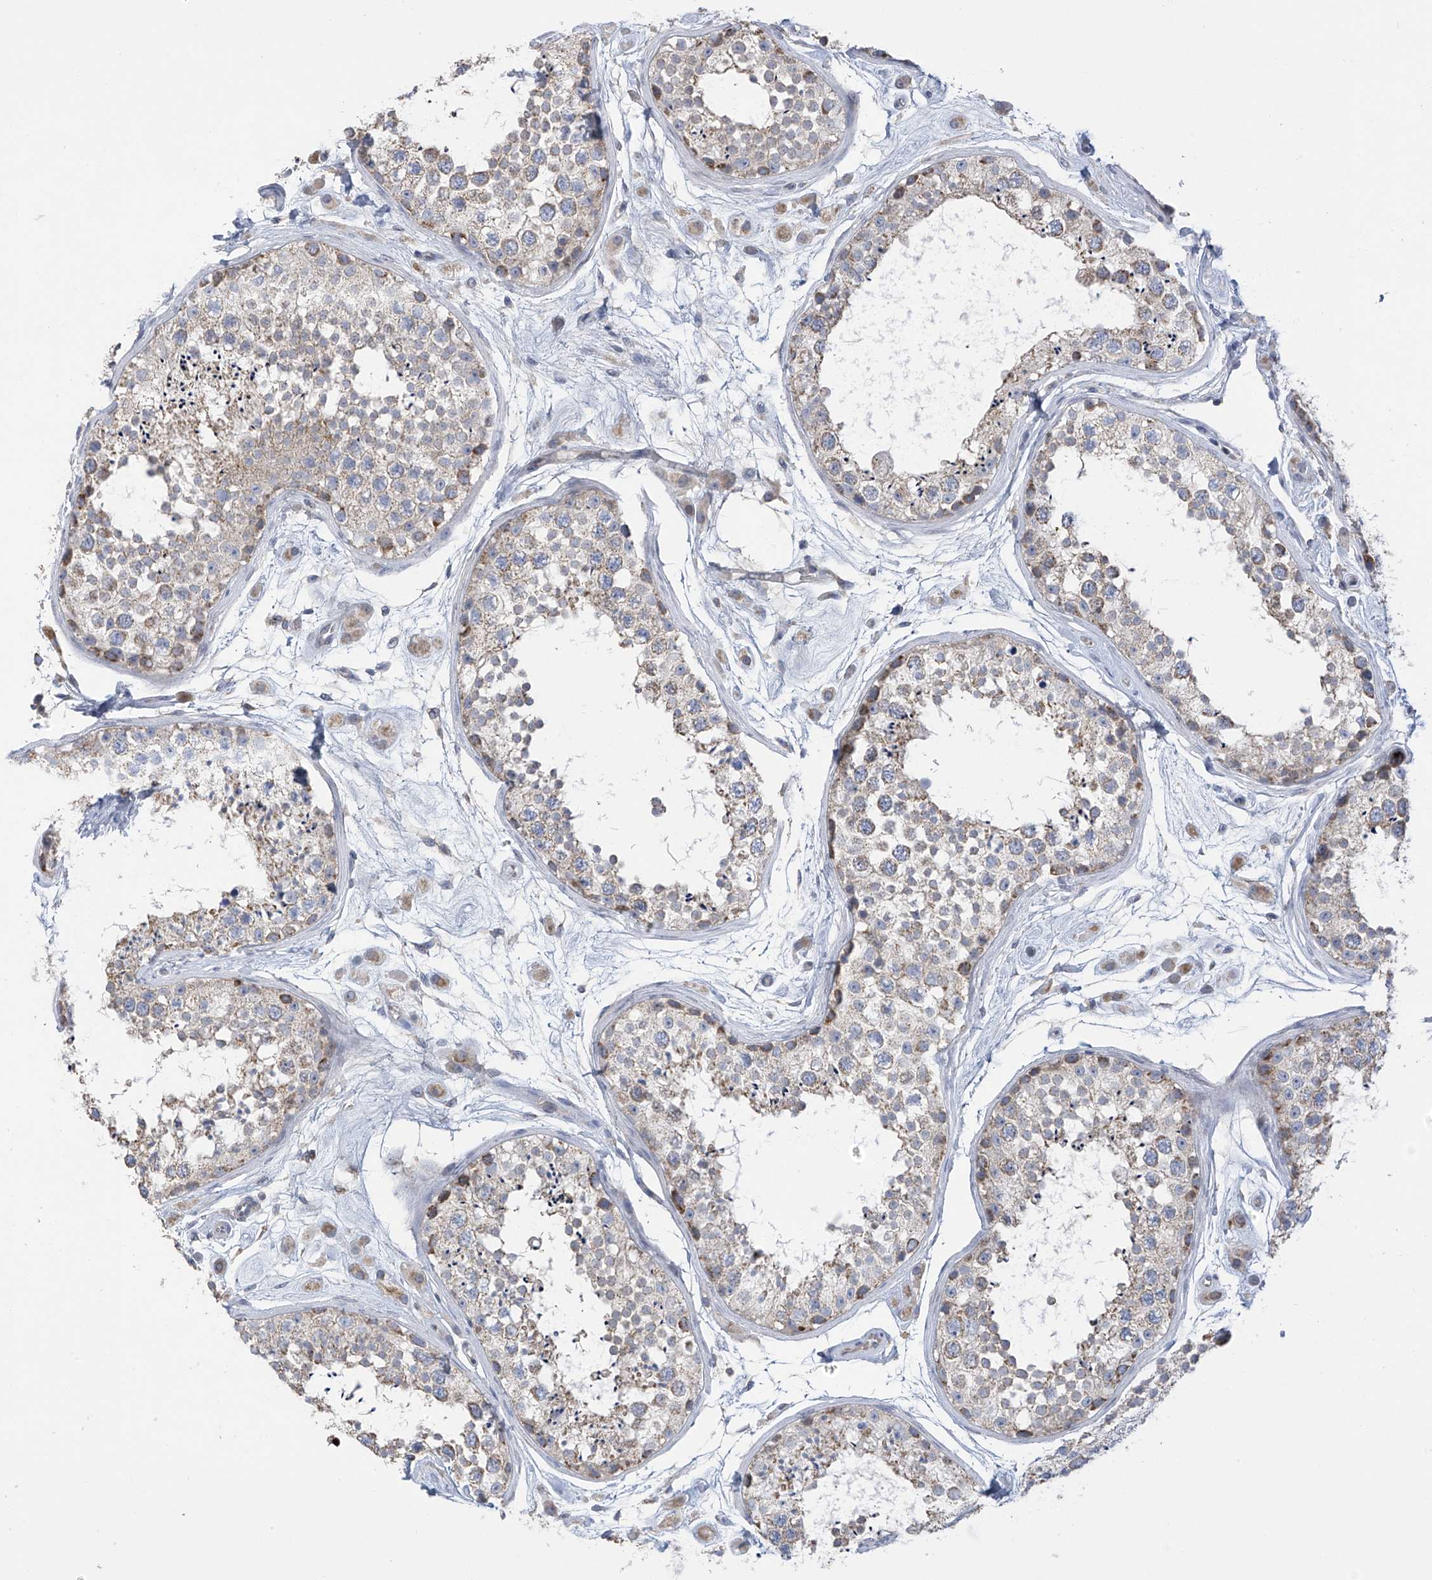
{"staining": {"intensity": "moderate", "quantity": "<25%", "location": "cytoplasmic/membranous"}, "tissue": "testis", "cell_type": "Cells in seminiferous ducts", "image_type": "normal", "snomed": [{"axis": "morphology", "description": "Normal tissue, NOS"}, {"axis": "topography", "description": "Testis"}], "caption": "Protein analysis of unremarkable testis demonstrates moderate cytoplasmic/membranous positivity in about <25% of cells in seminiferous ducts. (brown staining indicates protein expression, while blue staining denotes nuclei).", "gene": "SLCO4A1", "patient": {"sex": "male", "age": 25}}